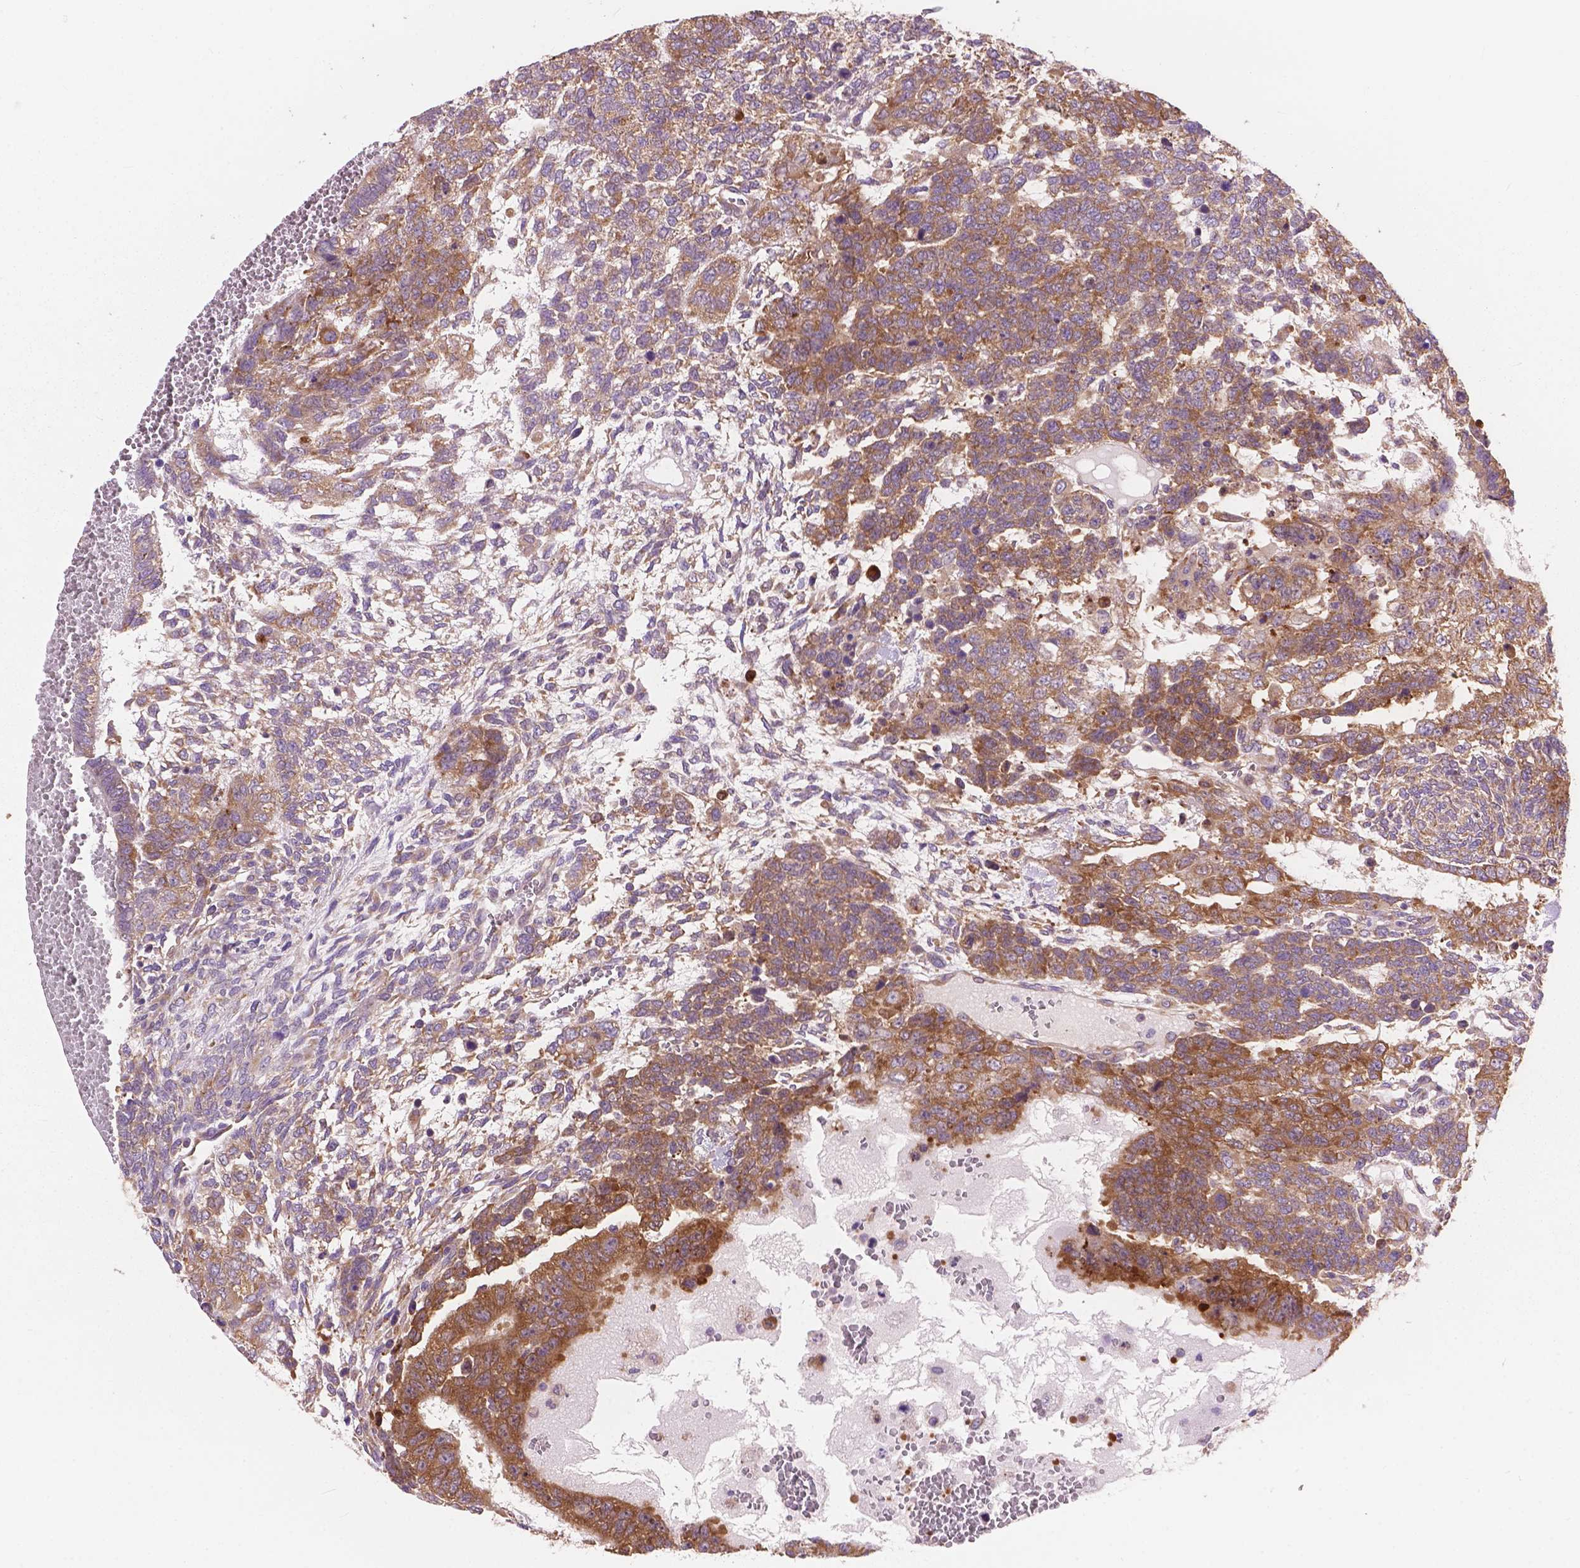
{"staining": {"intensity": "moderate", "quantity": ">75%", "location": "cytoplasmic/membranous"}, "tissue": "testis cancer", "cell_type": "Tumor cells", "image_type": "cancer", "snomed": [{"axis": "morphology", "description": "Normal tissue, NOS"}, {"axis": "morphology", "description": "Carcinoma, Embryonal, NOS"}, {"axis": "topography", "description": "Testis"}, {"axis": "topography", "description": "Epididymis"}], "caption": "Immunohistochemistry (IHC) (DAB (3,3'-diaminobenzidine)) staining of human testis embryonal carcinoma shows moderate cytoplasmic/membranous protein positivity in approximately >75% of tumor cells.", "gene": "RPL37A", "patient": {"sex": "male", "age": 23}}